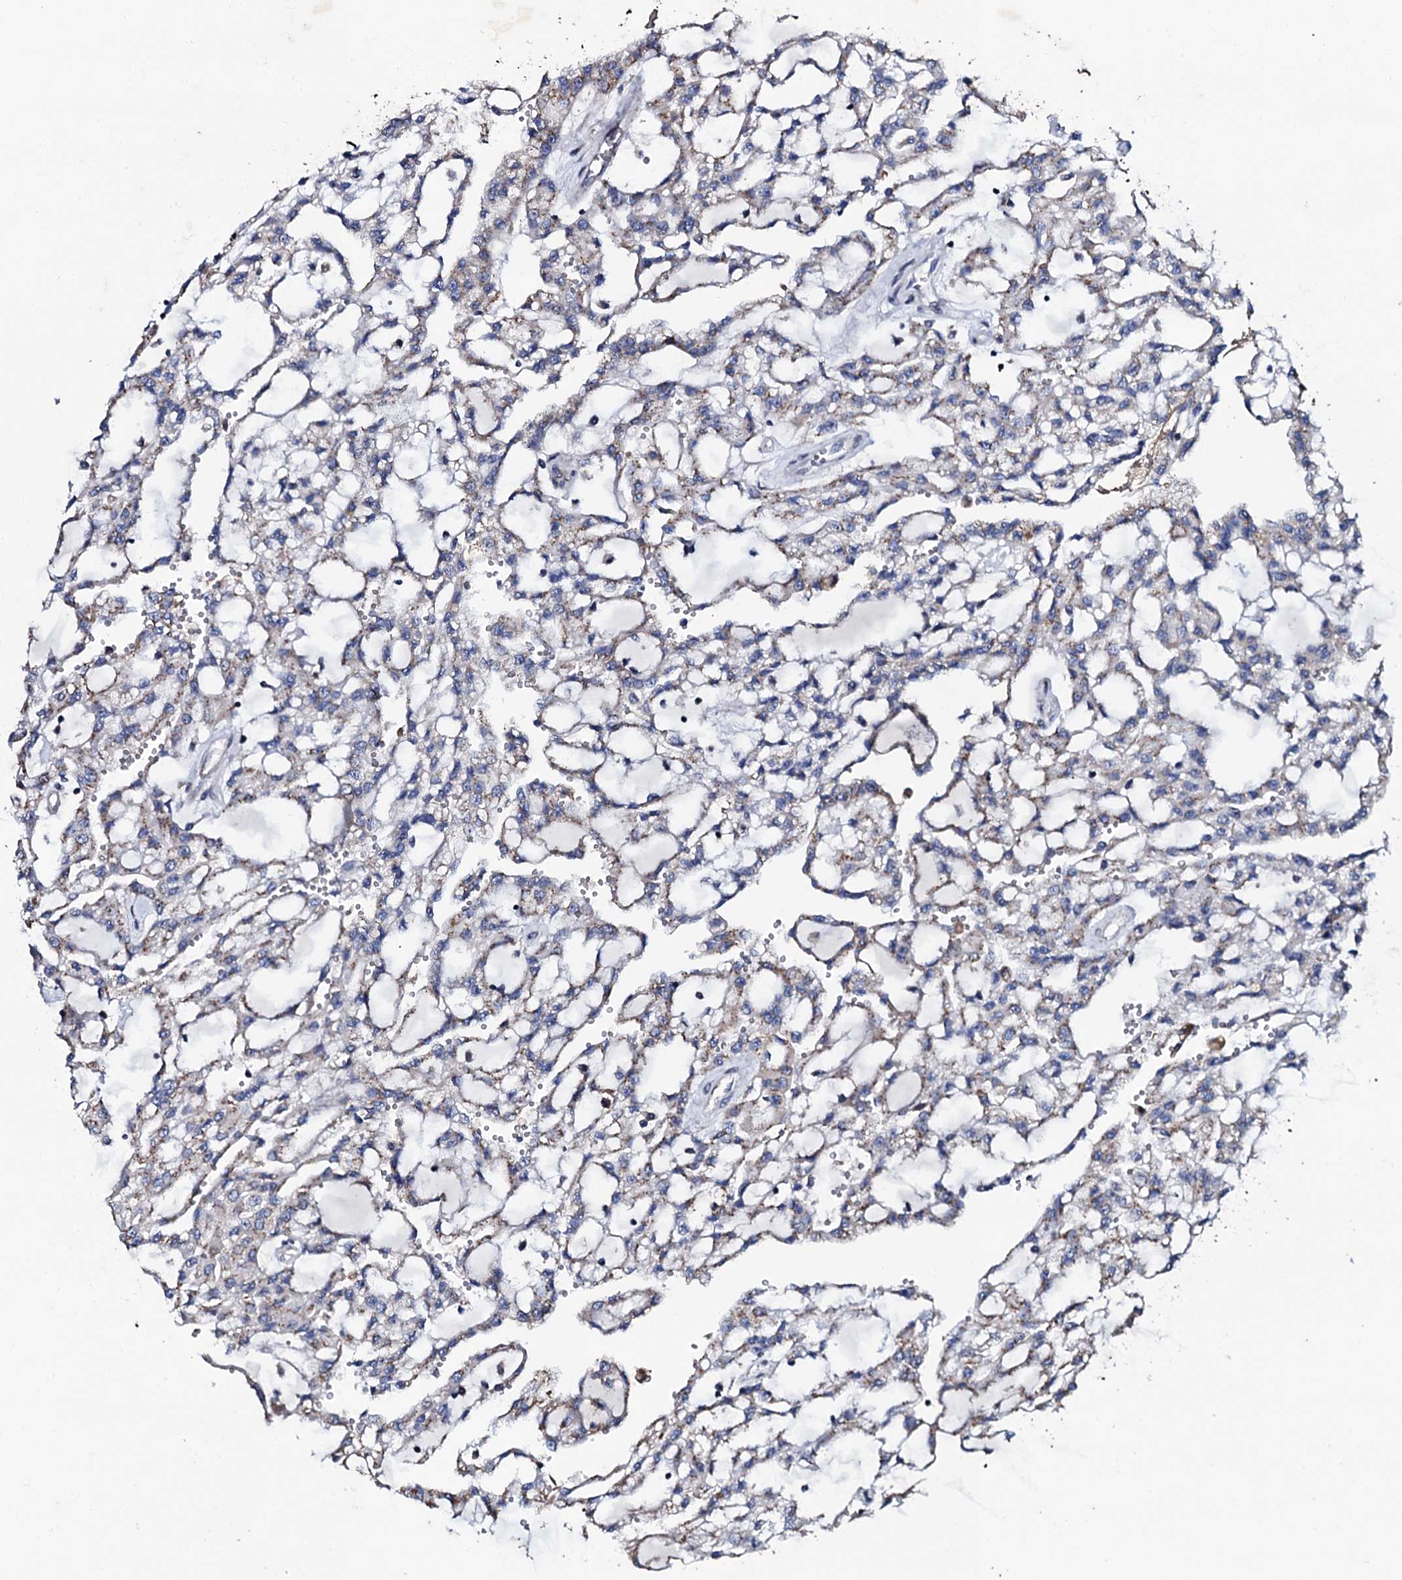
{"staining": {"intensity": "weak", "quantity": "<25%", "location": "cytoplasmic/membranous"}, "tissue": "renal cancer", "cell_type": "Tumor cells", "image_type": "cancer", "snomed": [{"axis": "morphology", "description": "Adenocarcinoma, NOS"}, {"axis": "topography", "description": "Kidney"}], "caption": "This is an IHC micrograph of adenocarcinoma (renal). There is no positivity in tumor cells.", "gene": "PLET1", "patient": {"sex": "male", "age": 63}}